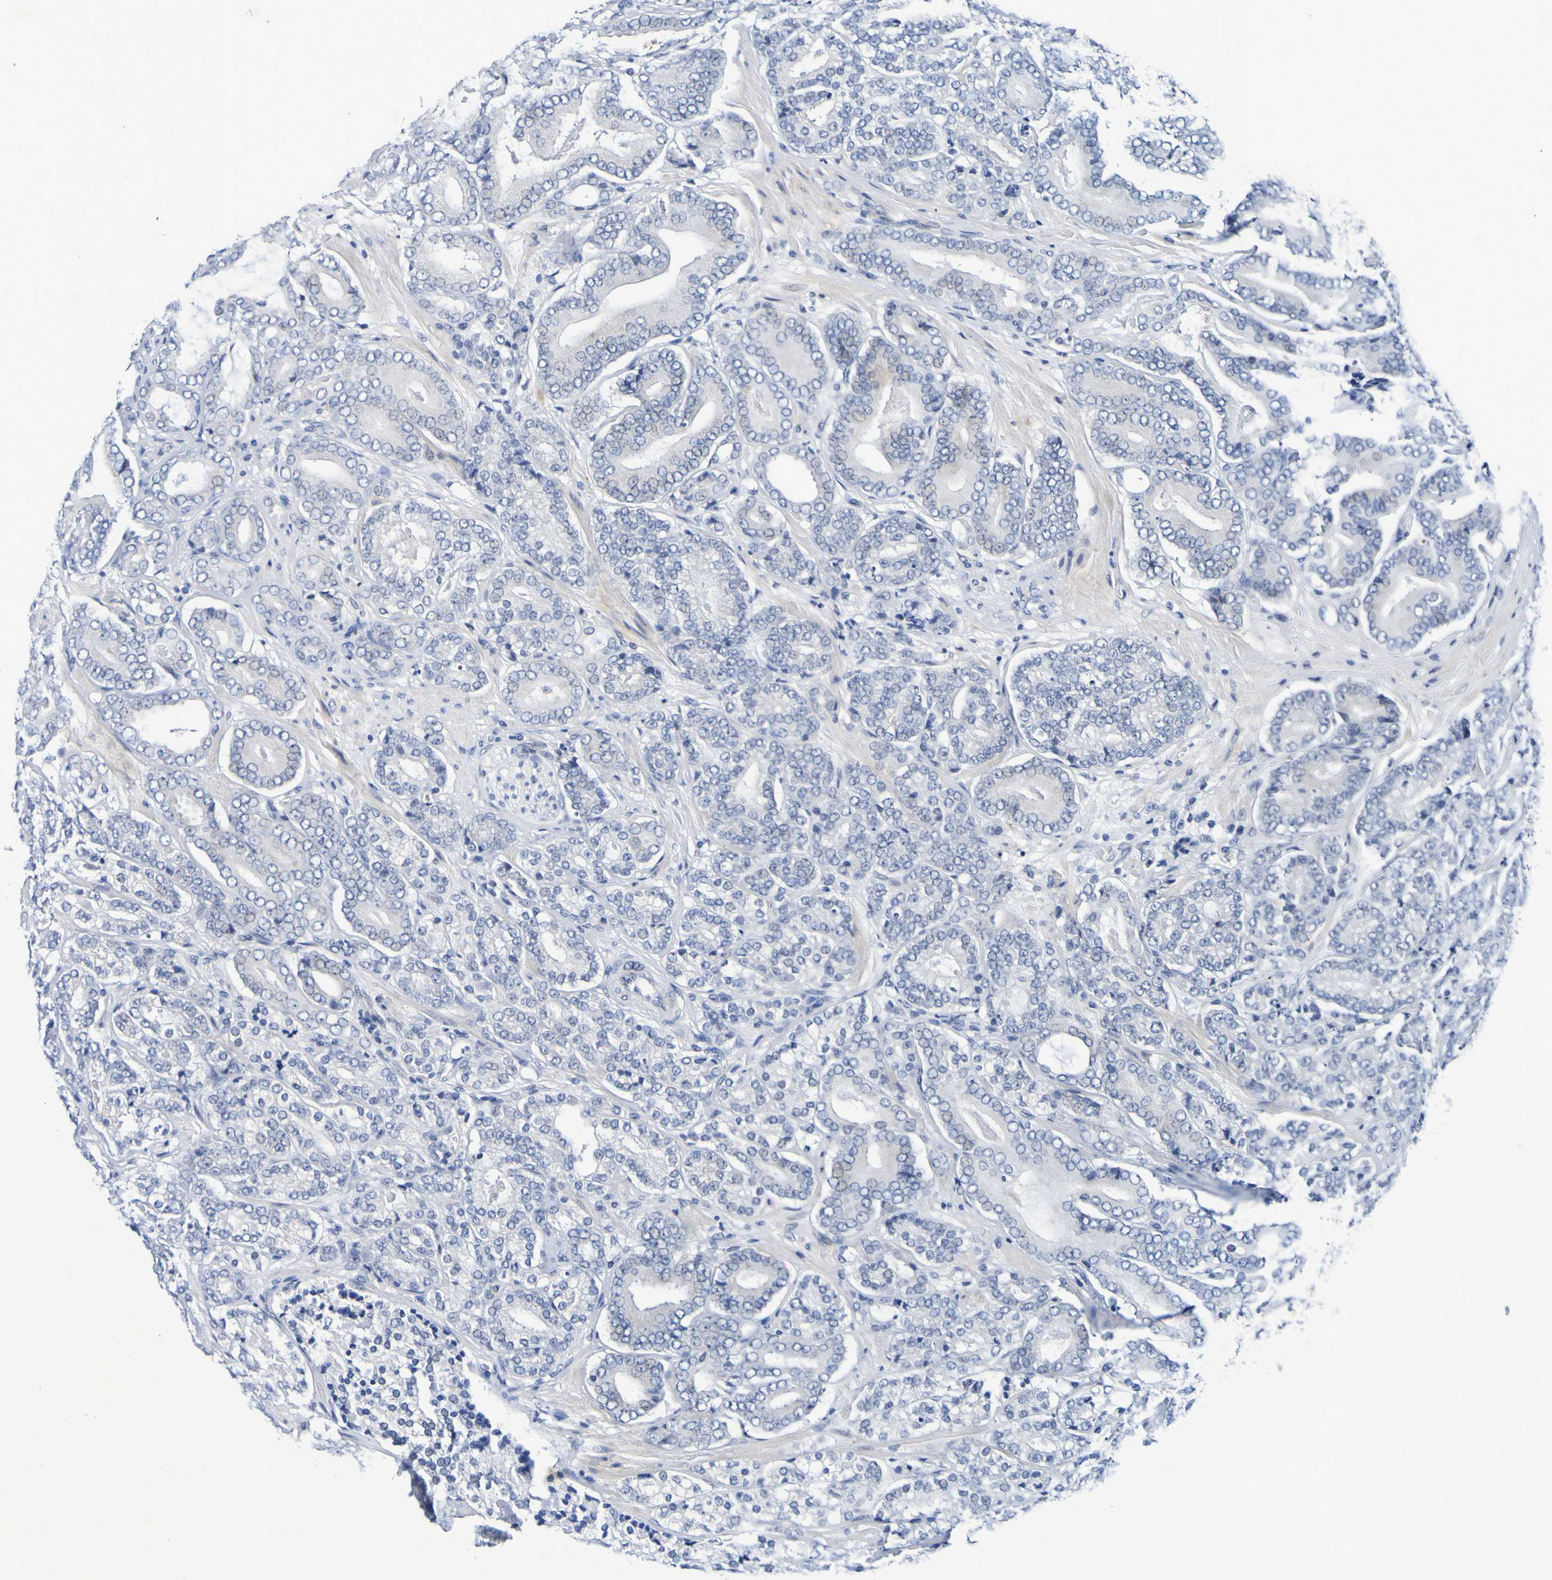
{"staining": {"intensity": "weak", "quantity": "<25%", "location": "cytoplasmic/membranous"}, "tissue": "prostate cancer", "cell_type": "Tumor cells", "image_type": "cancer", "snomed": [{"axis": "morphology", "description": "Adenocarcinoma, High grade"}, {"axis": "topography", "description": "Prostate"}], "caption": "DAB (3,3'-diaminobenzidine) immunohistochemical staining of prostate adenocarcinoma (high-grade) reveals no significant positivity in tumor cells.", "gene": "VMA21", "patient": {"sex": "male", "age": 61}}